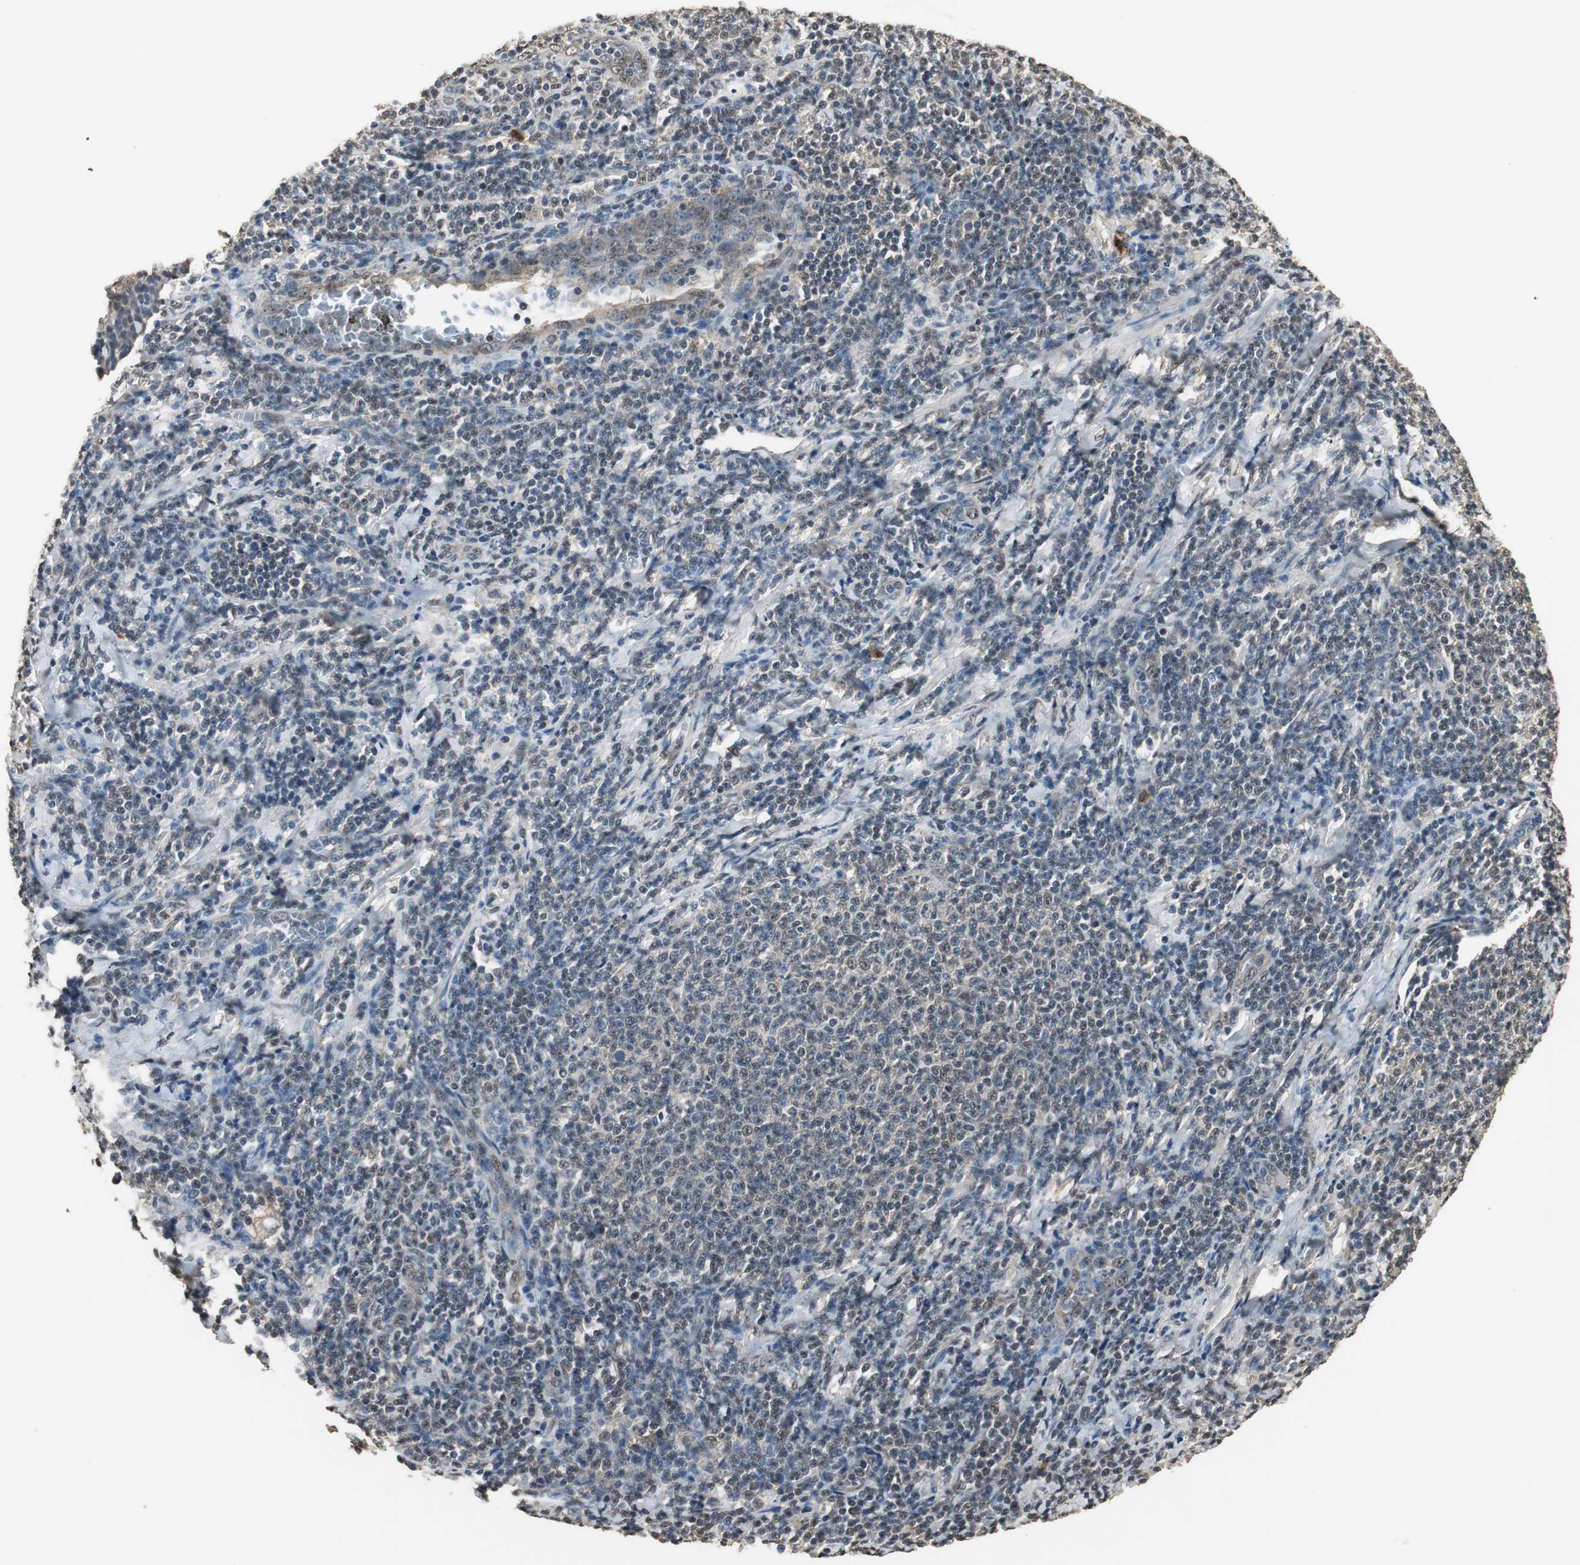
{"staining": {"intensity": "weak", "quantity": "25%-75%", "location": "cytoplasmic/membranous,nuclear"}, "tissue": "lymphoma", "cell_type": "Tumor cells", "image_type": "cancer", "snomed": [{"axis": "morphology", "description": "Malignant lymphoma, non-Hodgkin's type, Low grade"}, {"axis": "topography", "description": "Lymph node"}], "caption": "A low amount of weak cytoplasmic/membranous and nuclear expression is identified in about 25%-75% of tumor cells in malignant lymphoma, non-Hodgkin's type (low-grade) tissue.", "gene": "PPP1R13B", "patient": {"sex": "male", "age": 66}}